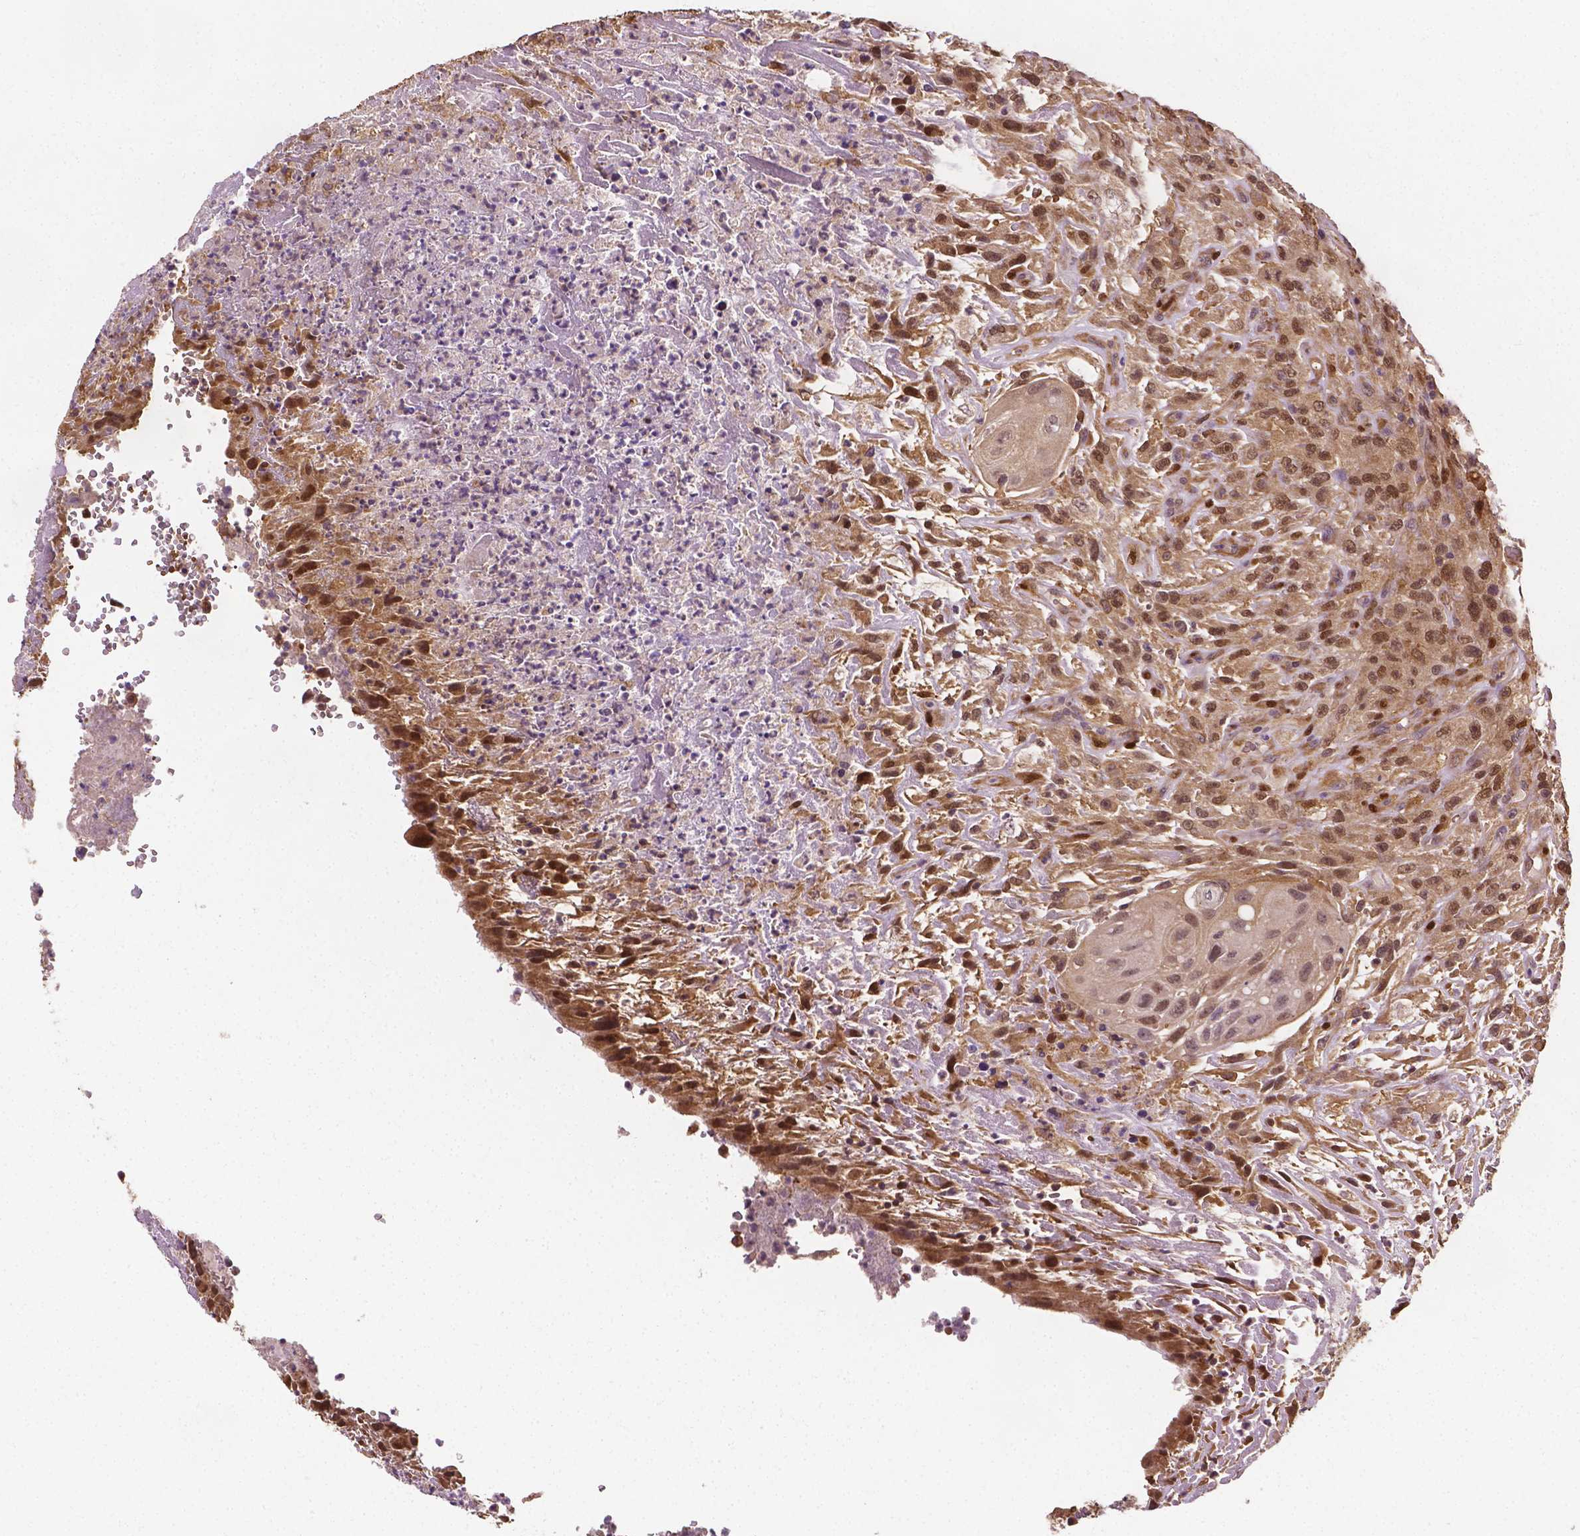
{"staining": {"intensity": "moderate", "quantity": "<25%", "location": "cytoplasmic/membranous,nuclear"}, "tissue": "urothelial cancer", "cell_type": "Tumor cells", "image_type": "cancer", "snomed": [{"axis": "morphology", "description": "Urothelial carcinoma, High grade"}, {"axis": "topography", "description": "Urinary bladder"}], "caption": "Tumor cells demonstrate low levels of moderate cytoplasmic/membranous and nuclear positivity in approximately <25% of cells in human urothelial carcinoma (high-grade).", "gene": "YAP1", "patient": {"sex": "male", "age": 66}}